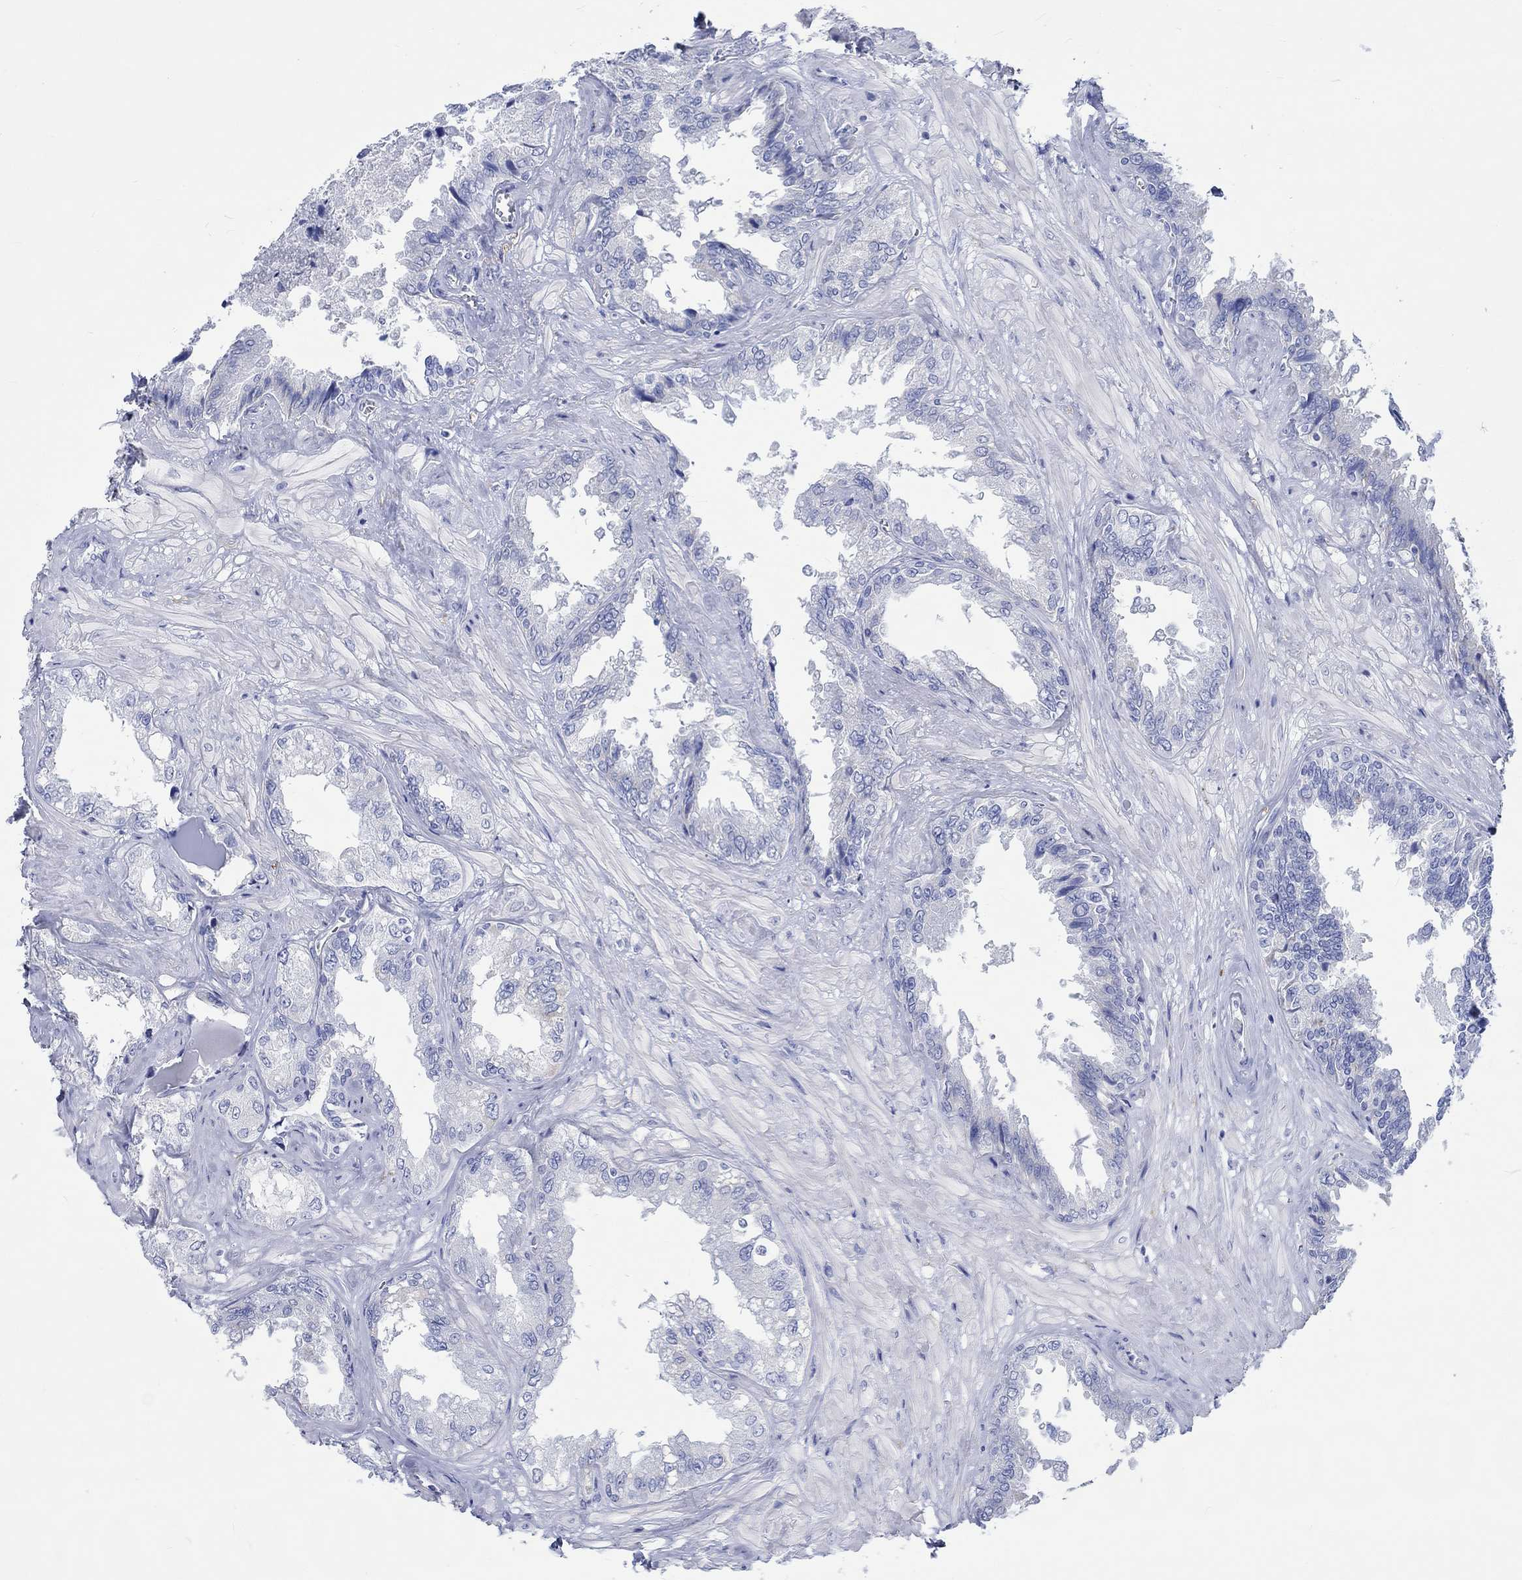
{"staining": {"intensity": "negative", "quantity": "none", "location": "none"}, "tissue": "seminal vesicle", "cell_type": "Glandular cells", "image_type": "normal", "snomed": [{"axis": "morphology", "description": "Normal tissue, NOS"}, {"axis": "topography", "description": "Seminal veicle"}], "caption": "A high-resolution micrograph shows IHC staining of benign seminal vesicle, which shows no significant positivity in glandular cells.", "gene": "CPLX1", "patient": {"sex": "male", "age": 67}}